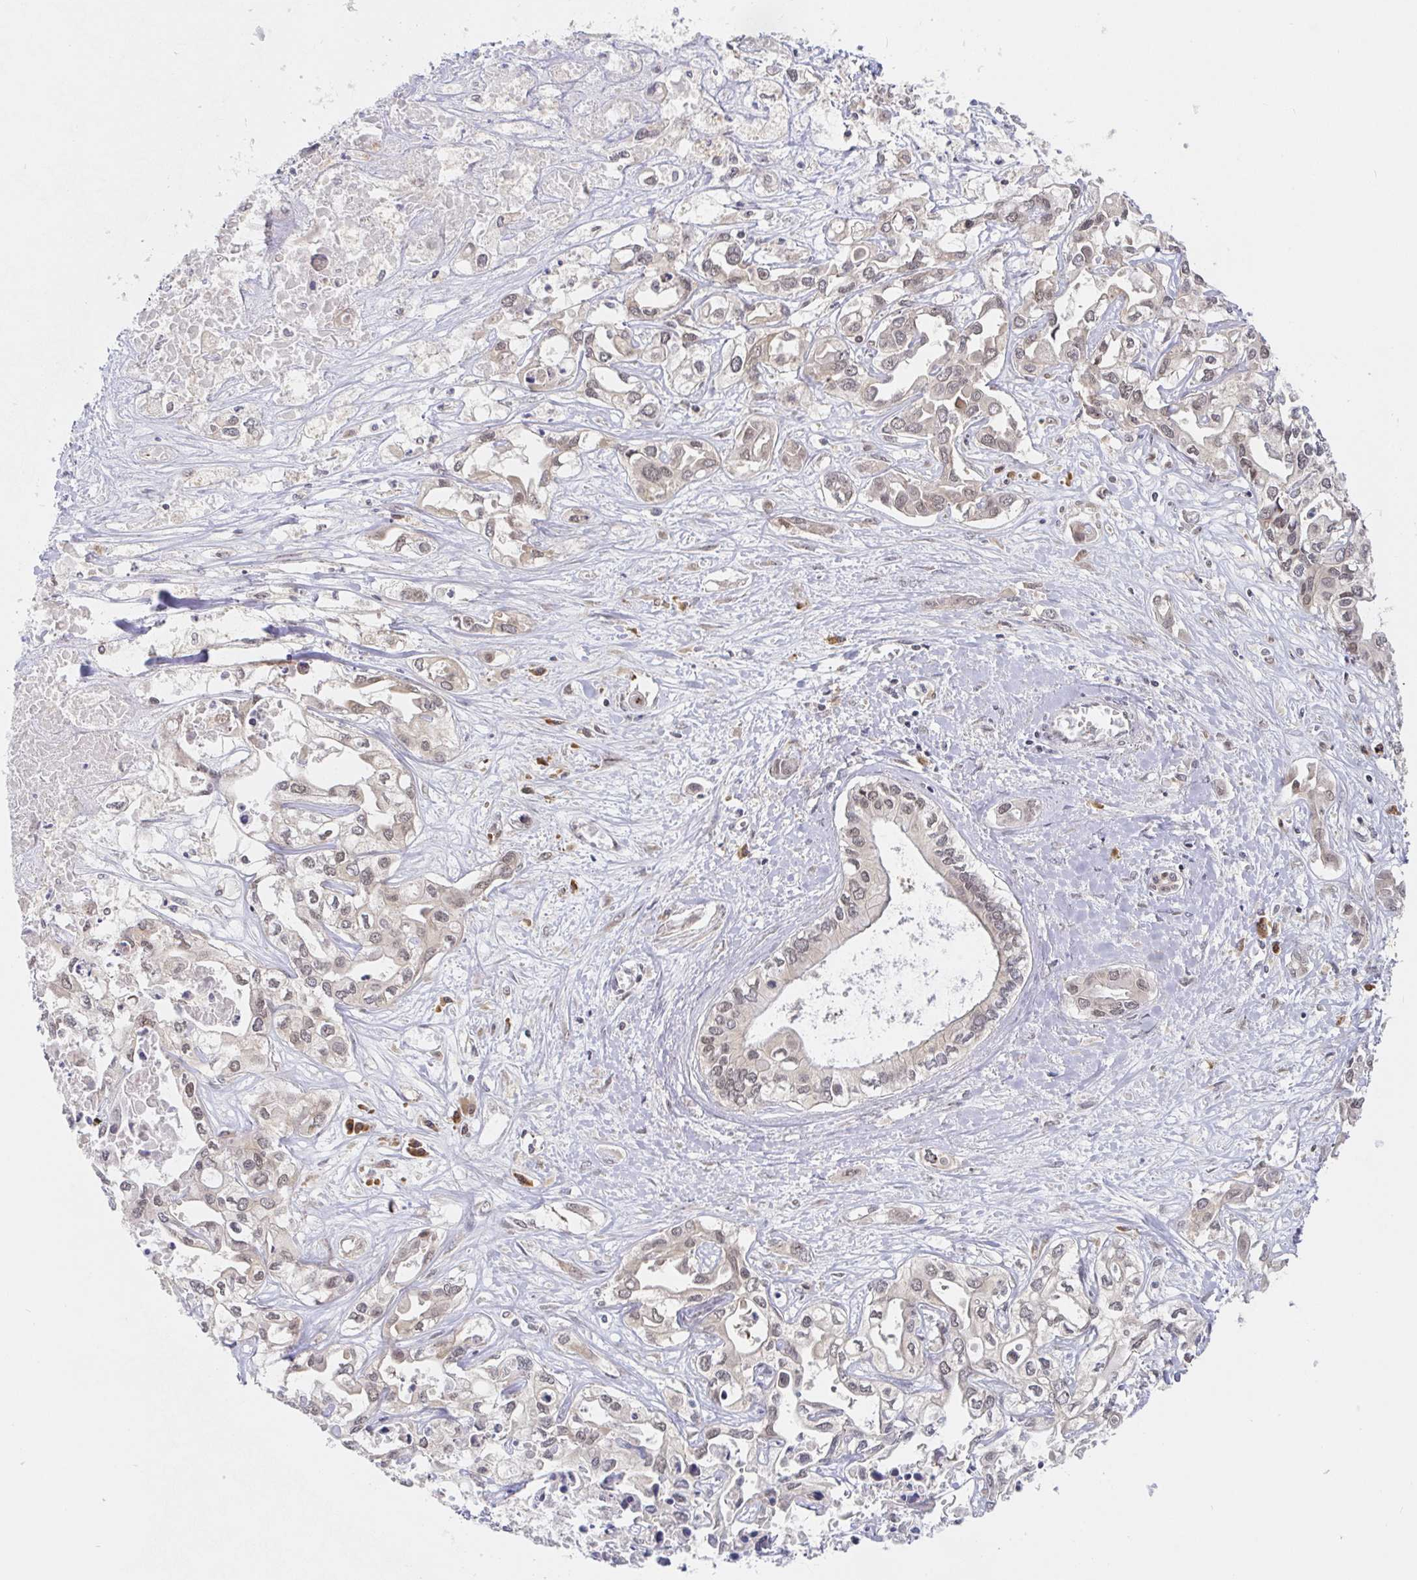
{"staining": {"intensity": "weak", "quantity": "<25%", "location": "cytoplasmic/membranous,nuclear"}, "tissue": "liver cancer", "cell_type": "Tumor cells", "image_type": "cancer", "snomed": [{"axis": "morphology", "description": "Cholangiocarcinoma"}, {"axis": "topography", "description": "Liver"}], "caption": "High magnification brightfield microscopy of liver cancer stained with DAB (3,3'-diaminobenzidine) (brown) and counterstained with hematoxylin (blue): tumor cells show no significant staining. (Brightfield microscopy of DAB (3,3'-diaminobenzidine) IHC at high magnification).", "gene": "ALG1", "patient": {"sex": "female", "age": 64}}